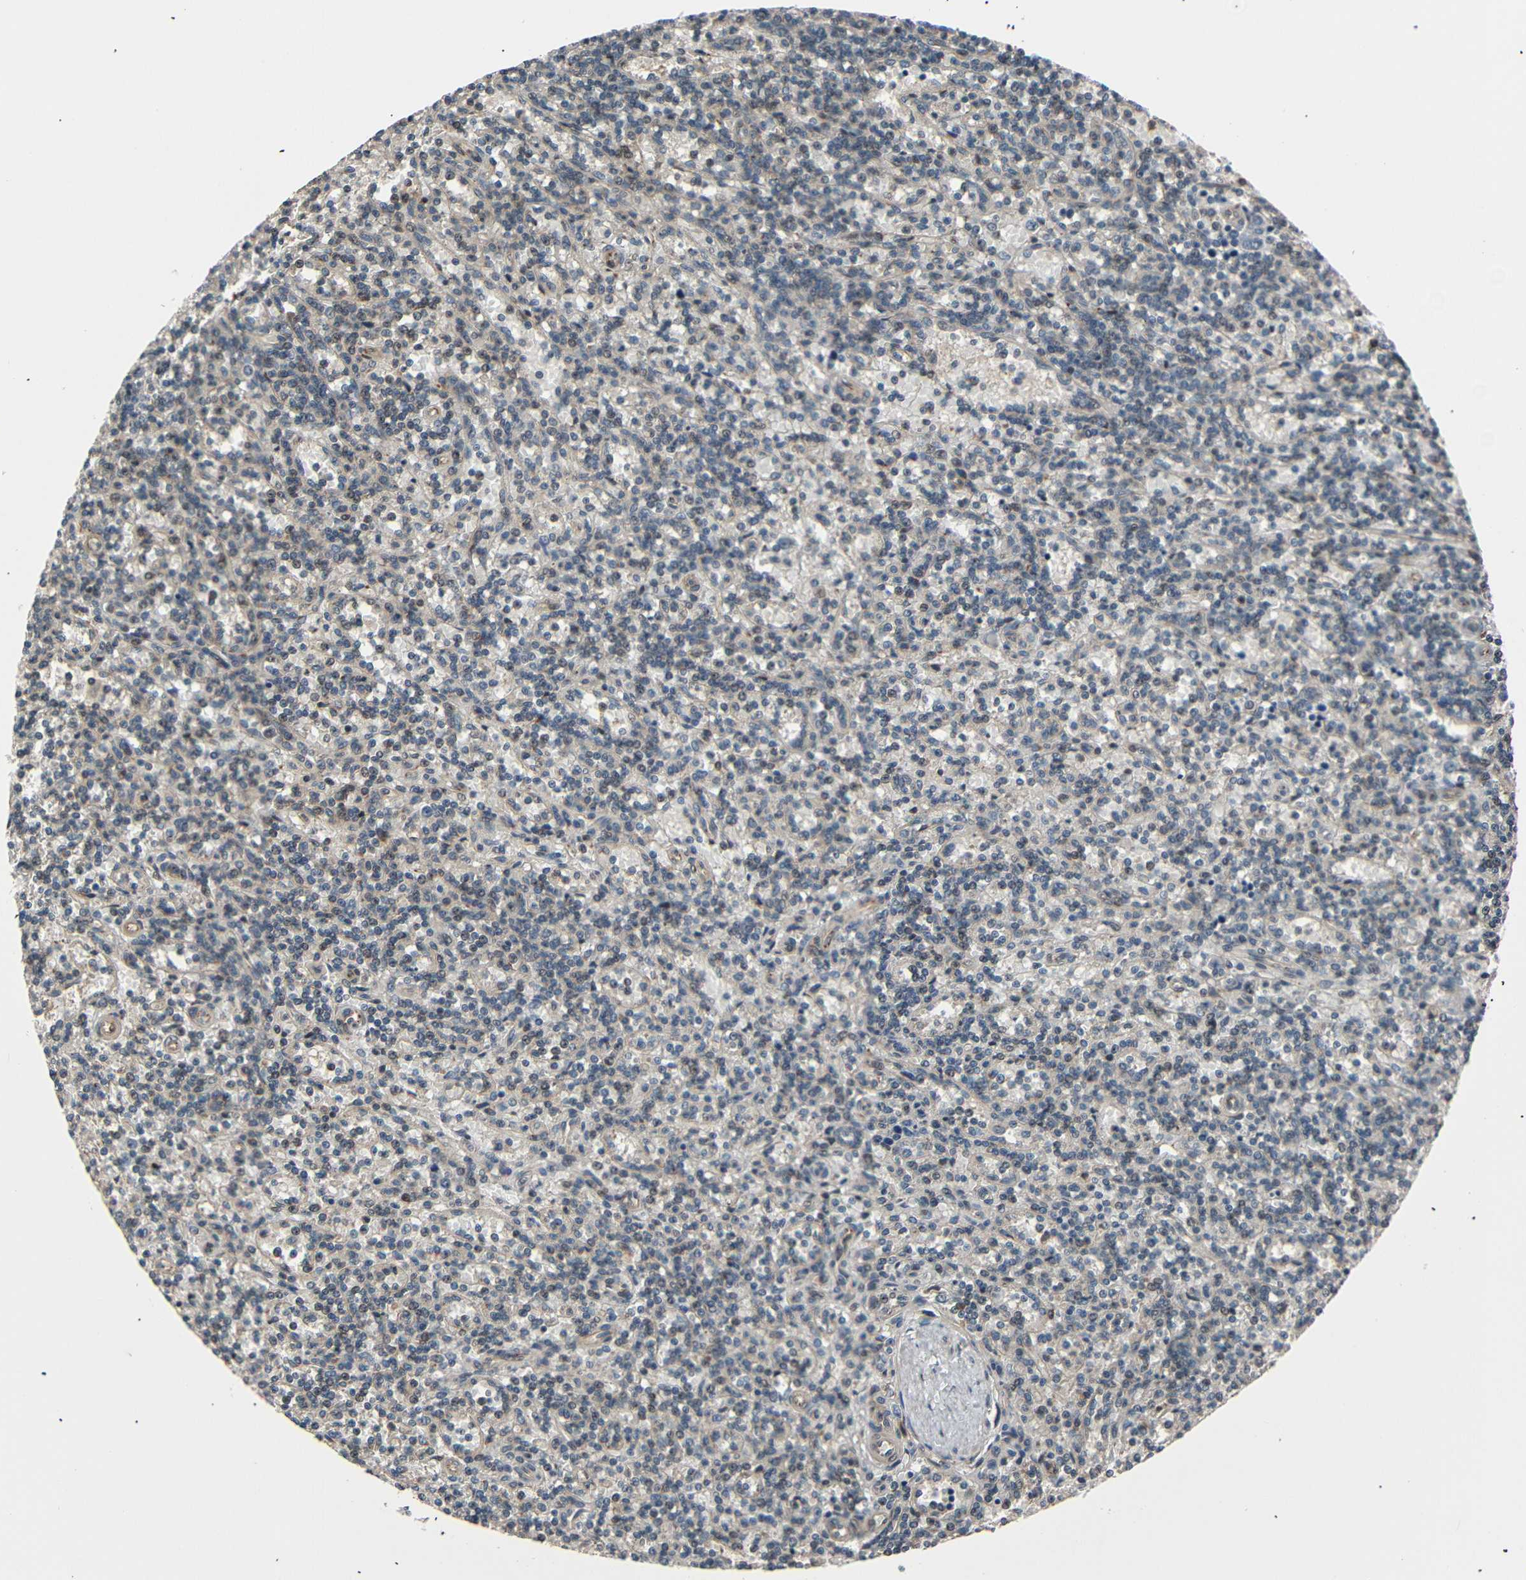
{"staining": {"intensity": "negative", "quantity": "none", "location": "none"}, "tissue": "lymphoma", "cell_type": "Tumor cells", "image_type": "cancer", "snomed": [{"axis": "morphology", "description": "Malignant lymphoma, non-Hodgkin's type, Low grade"}, {"axis": "topography", "description": "Spleen"}], "caption": "This is an IHC image of lymphoma. There is no staining in tumor cells.", "gene": "AKAP9", "patient": {"sex": "male", "age": 73}}